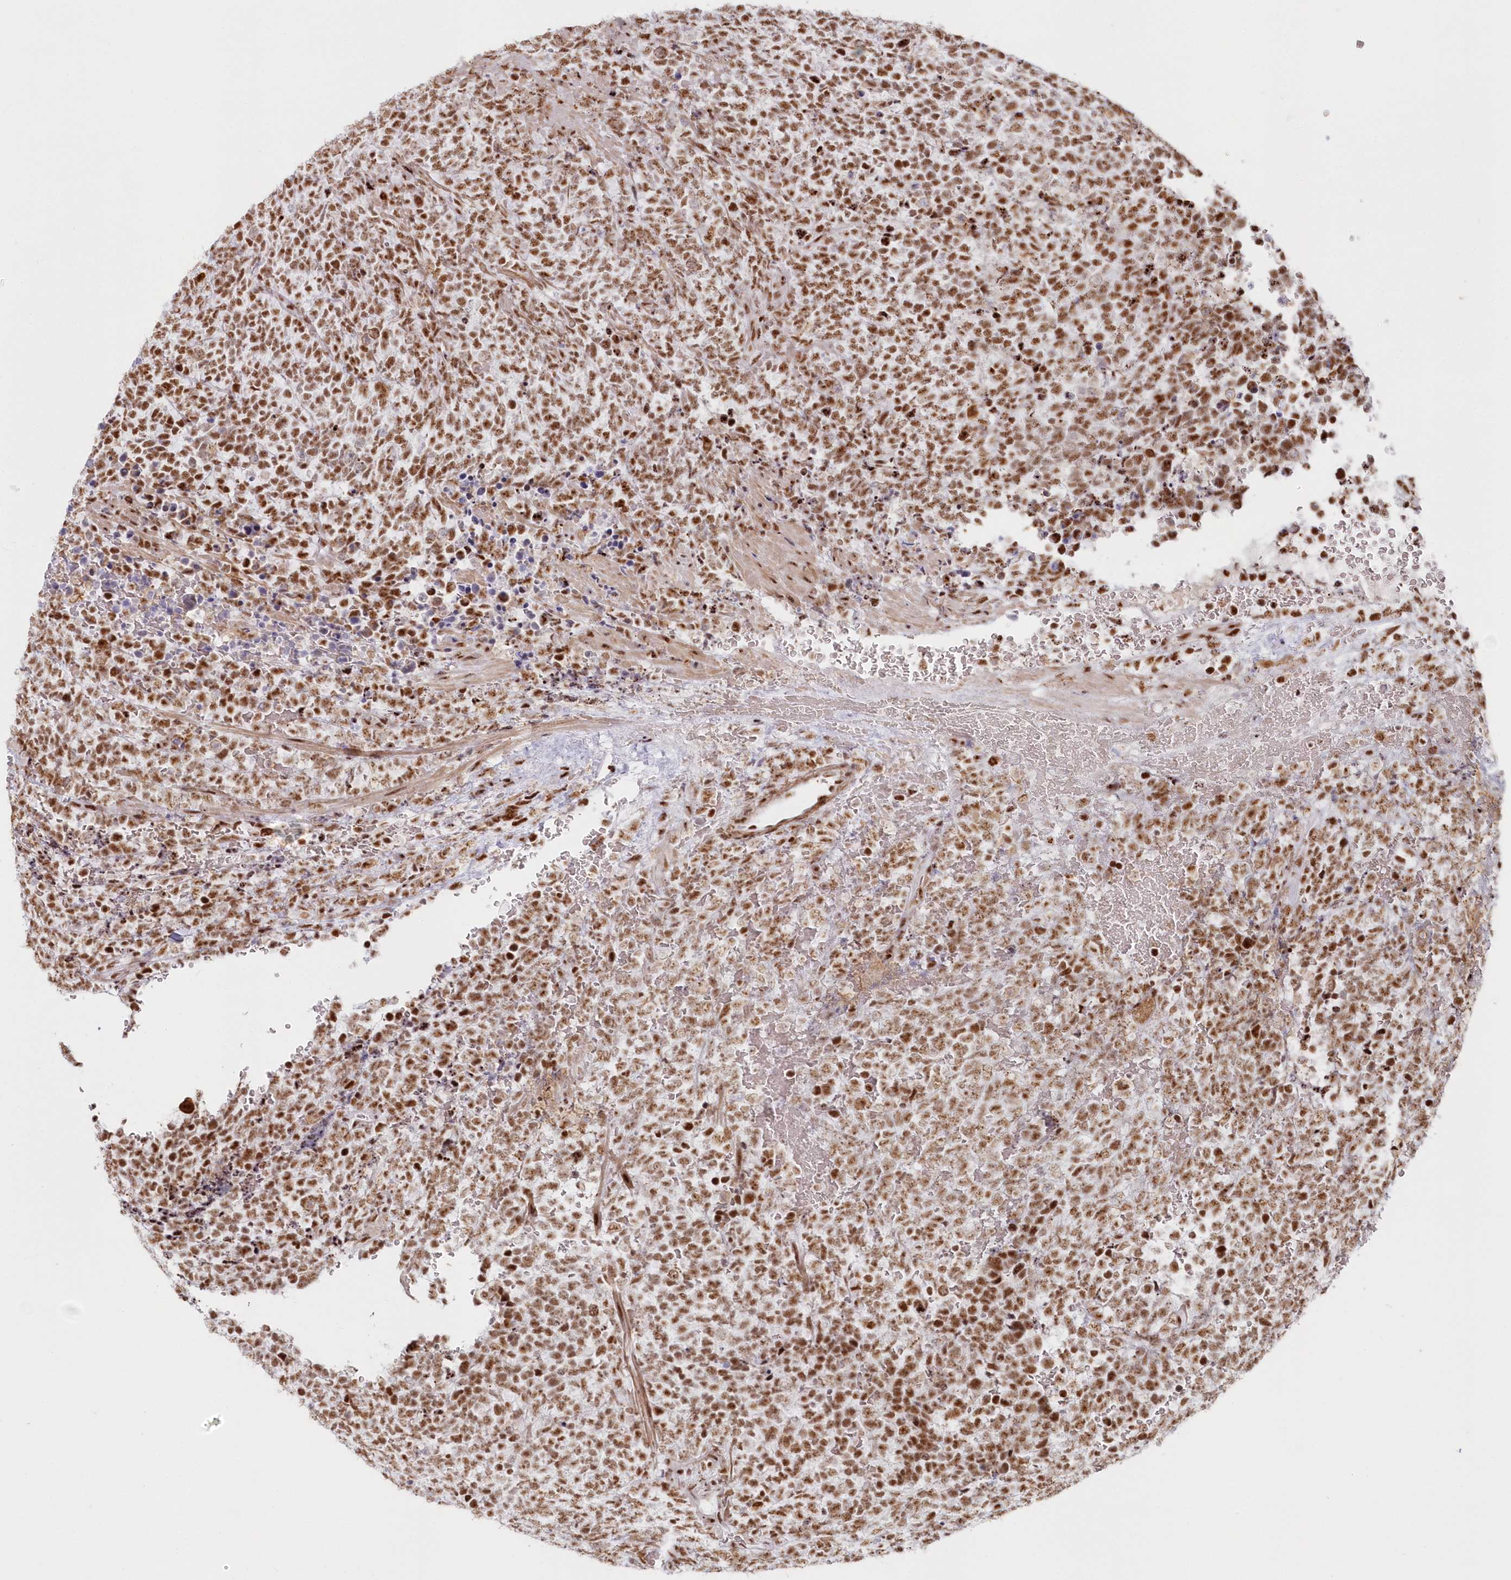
{"staining": {"intensity": "moderate", "quantity": ">75%", "location": "nuclear"}, "tissue": "urothelial cancer", "cell_type": "Tumor cells", "image_type": "cancer", "snomed": [{"axis": "morphology", "description": "Urothelial carcinoma, High grade"}, {"axis": "topography", "description": "Urinary bladder"}], "caption": "This is an image of immunohistochemistry staining of high-grade urothelial carcinoma, which shows moderate expression in the nuclear of tumor cells.", "gene": "DDX46", "patient": {"sex": "female", "age": 82}}